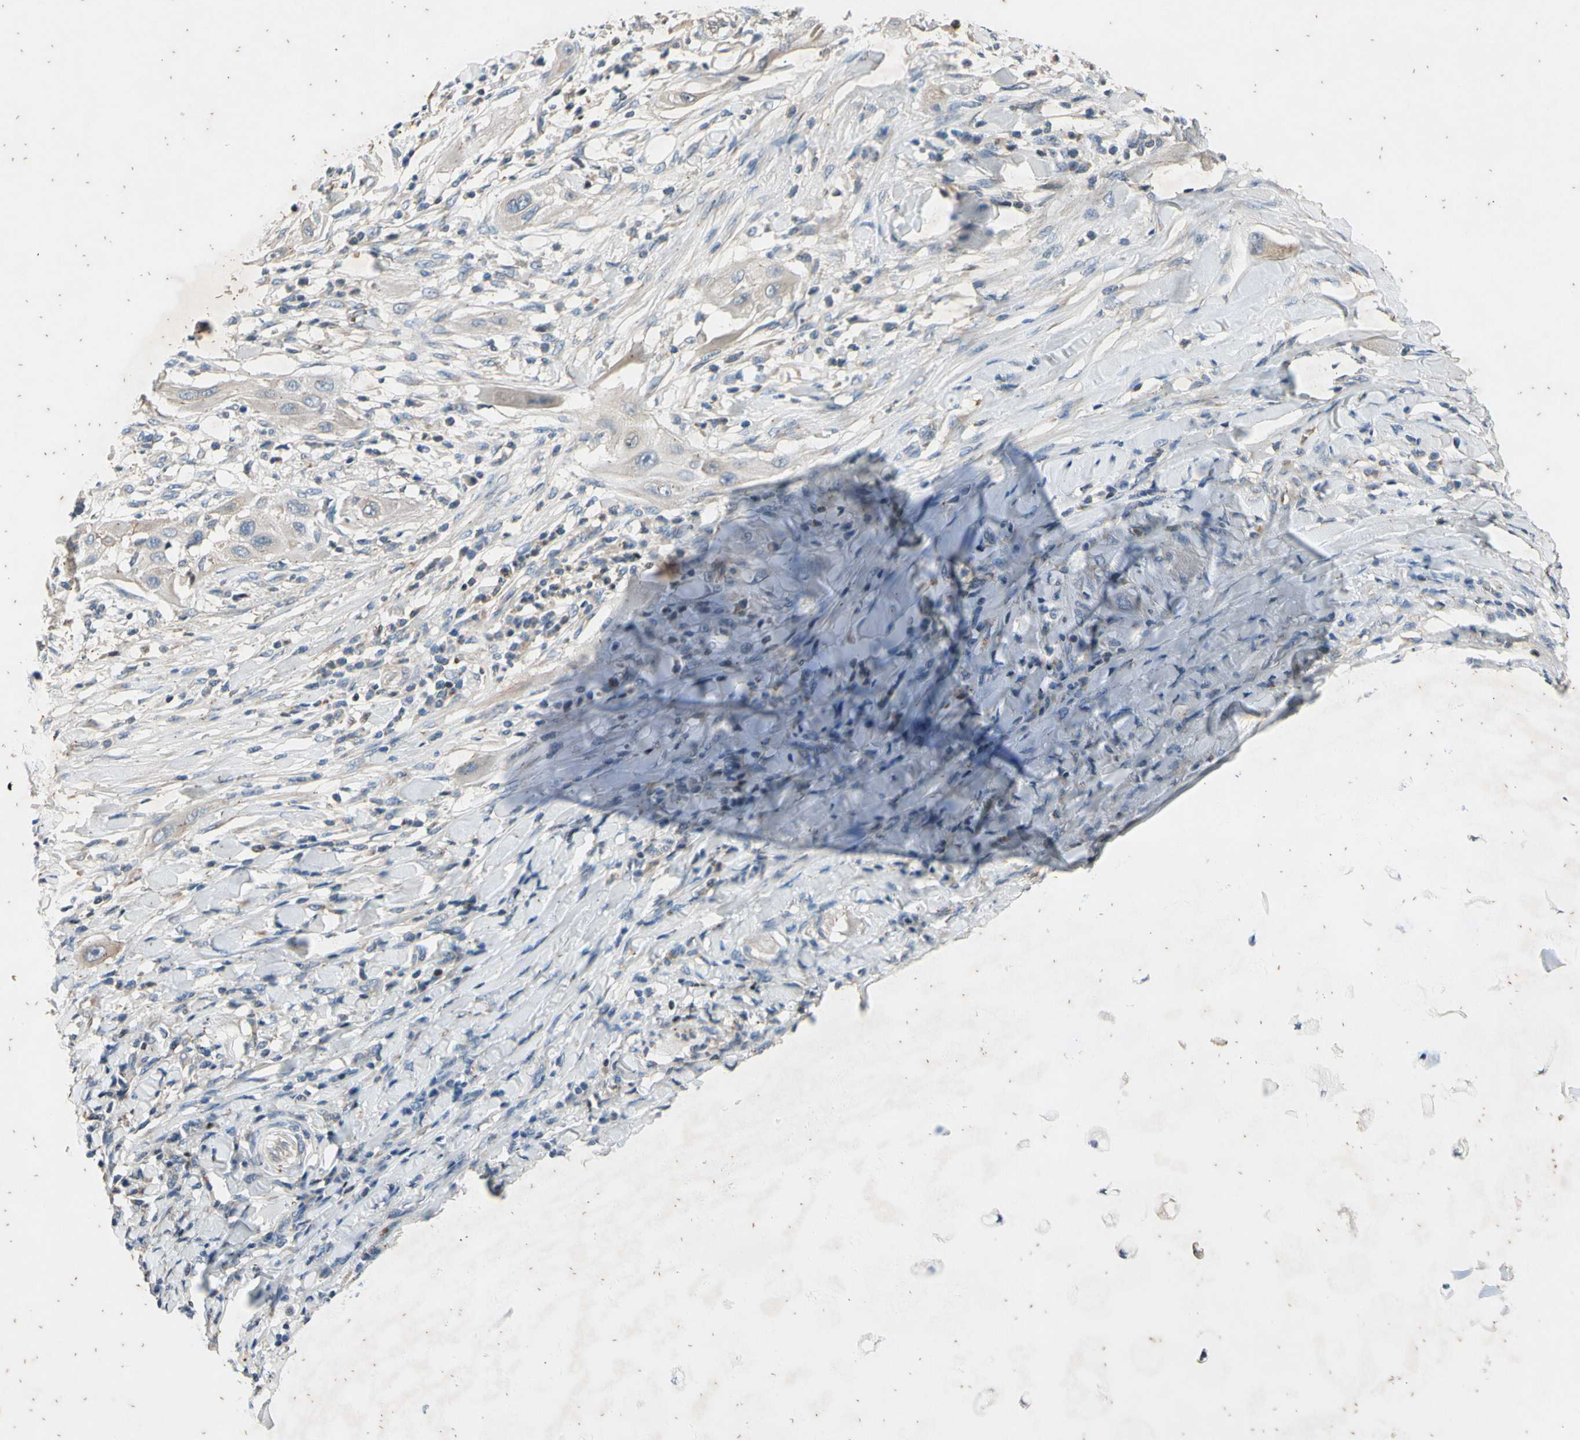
{"staining": {"intensity": "weak", "quantity": ">75%", "location": "cytoplasmic/membranous"}, "tissue": "lung cancer", "cell_type": "Tumor cells", "image_type": "cancer", "snomed": [{"axis": "morphology", "description": "Squamous cell carcinoma, NOS"}, {"axis": "topography", "description": "Lung"}], "caption": "Lung cancer stained with a protein marker displays weak staining in tumor cells.", "gene": "TBX21", "patient": {"sex": "female", "age": 47}}